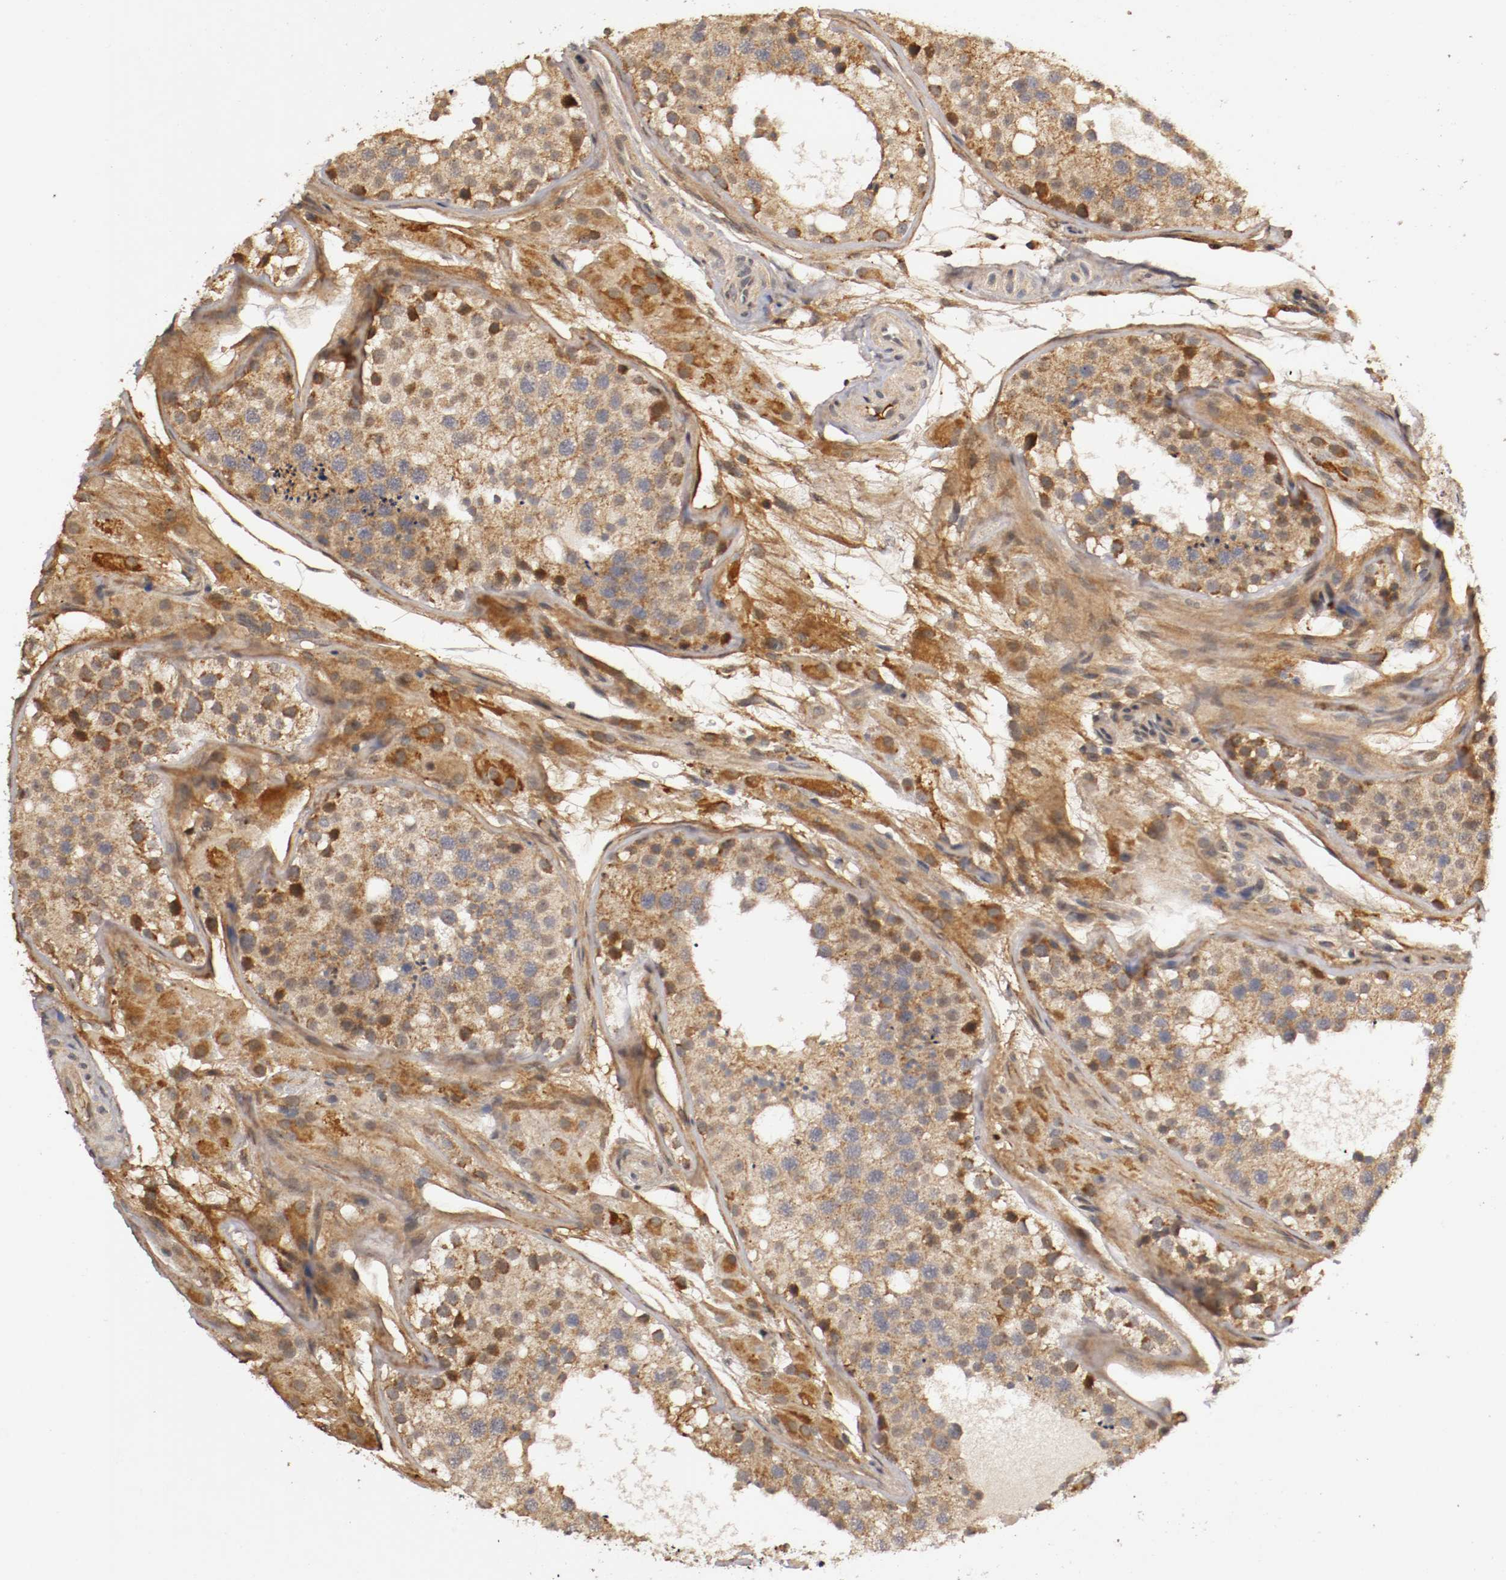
{"staining": {"intensity": "strong", "quantity": ">75%", "location": "cytoplasmic/membranous"}, "tissue": "testis", "cell_type": "Cells in seminiferous ducts", "image_type": "normal", "snomed": [{"axis": "morphology", "description": "Normal tissue, NOS"}, {"axis": "topography", "description": "Testis"}], "caption": "Testis stained for a protein demonstrates strong cytoplasmic/membranous positivity in cells in seminiferous ducts. Ihc stains the protein in brown and the nuclei are stained blue.", "gene": "TNFRSF1B", "patient": {"sex": "male", "age": 26}}